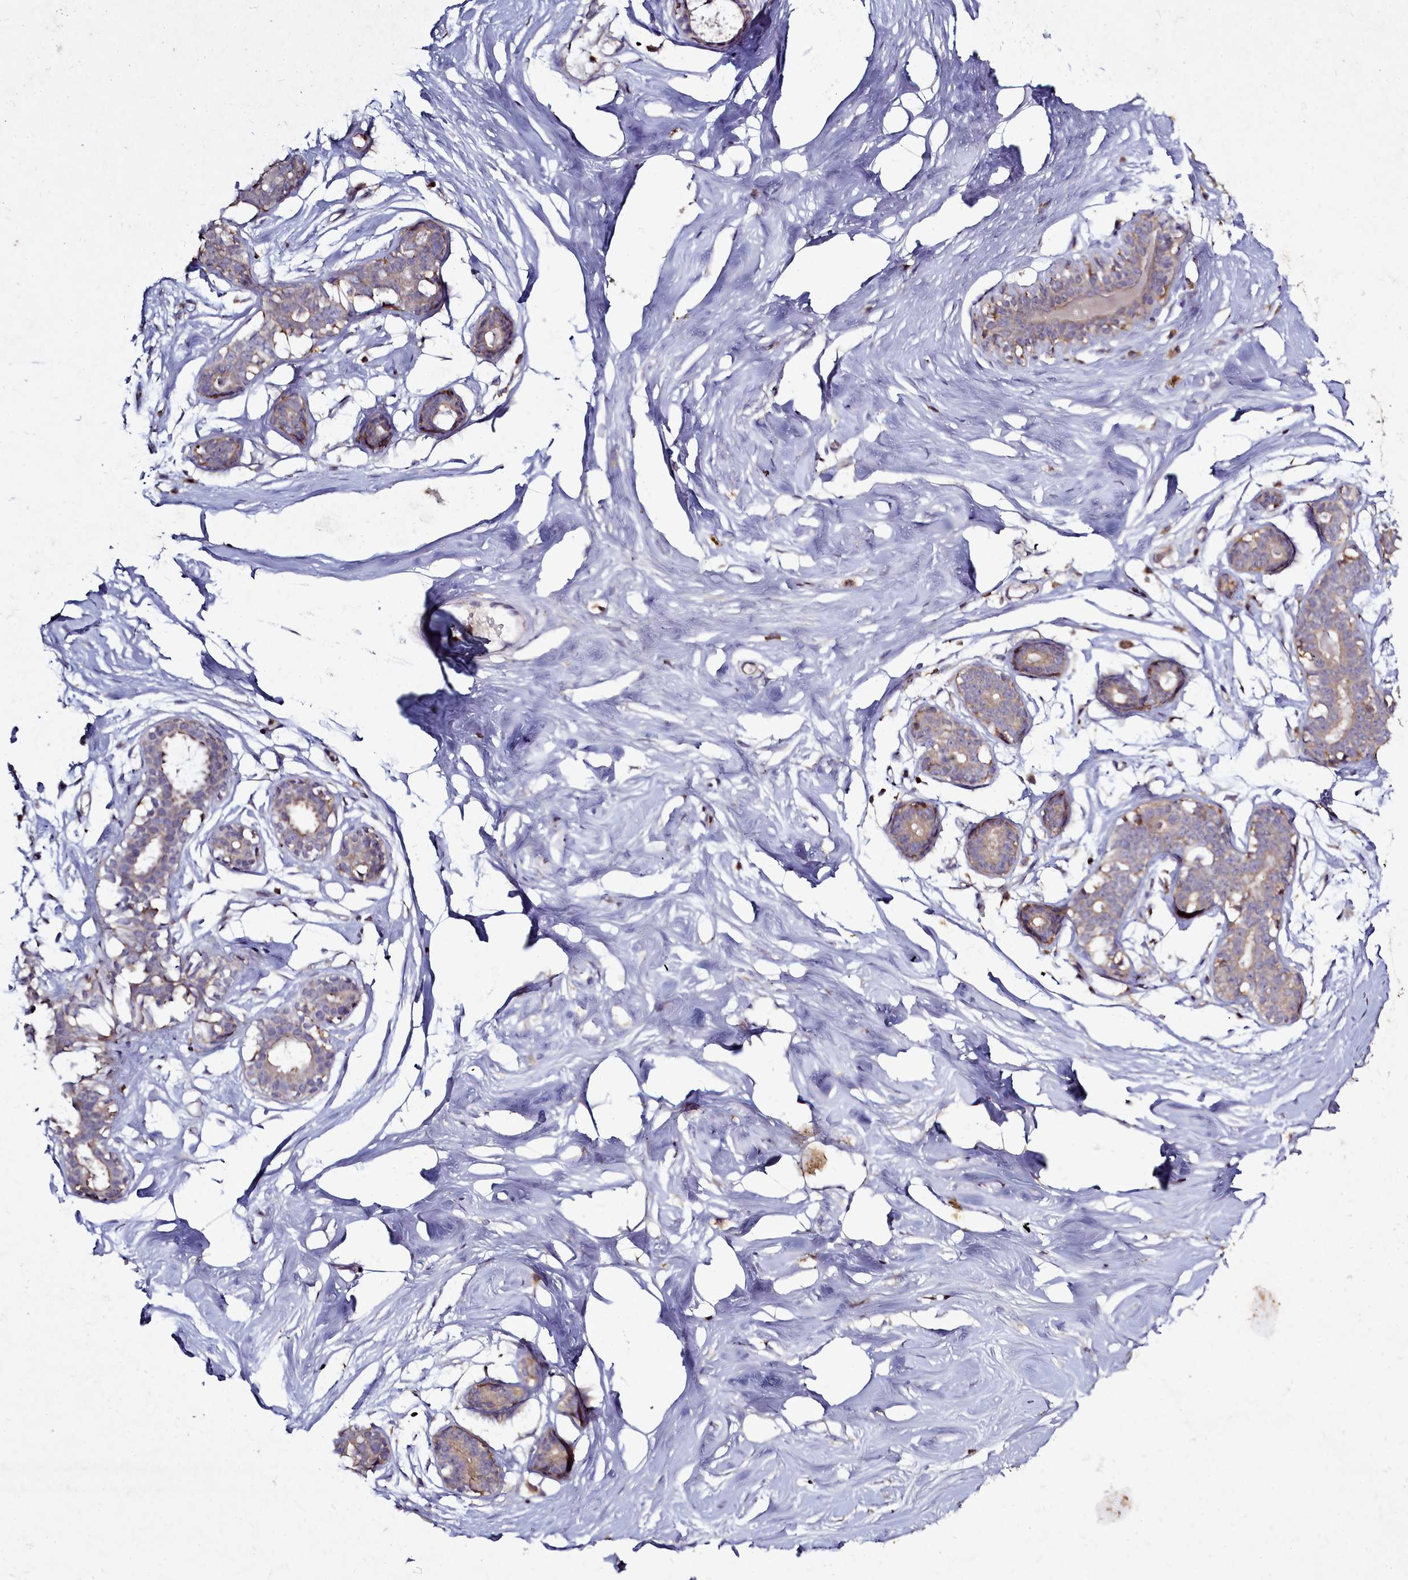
{"staining": {"intensity": "negative", "quantity": "none", "location": "none"}, "tissue": "breast", "cell_type": "Adipocytes", "image_type": "normal", "snomed": [{"axis": "morphology", "description": "Normal tissue, NOS"}, {"axis": "morphology", "description": "Adenoma, NOS"}, {"axis": "topography", "description": "Breast"}], "caption": "An image of breast stained for a protein displays no brown staining in adipocytes.", "gene": "NCKAP1L", "patient": {"sex": "female", "age": 23}}